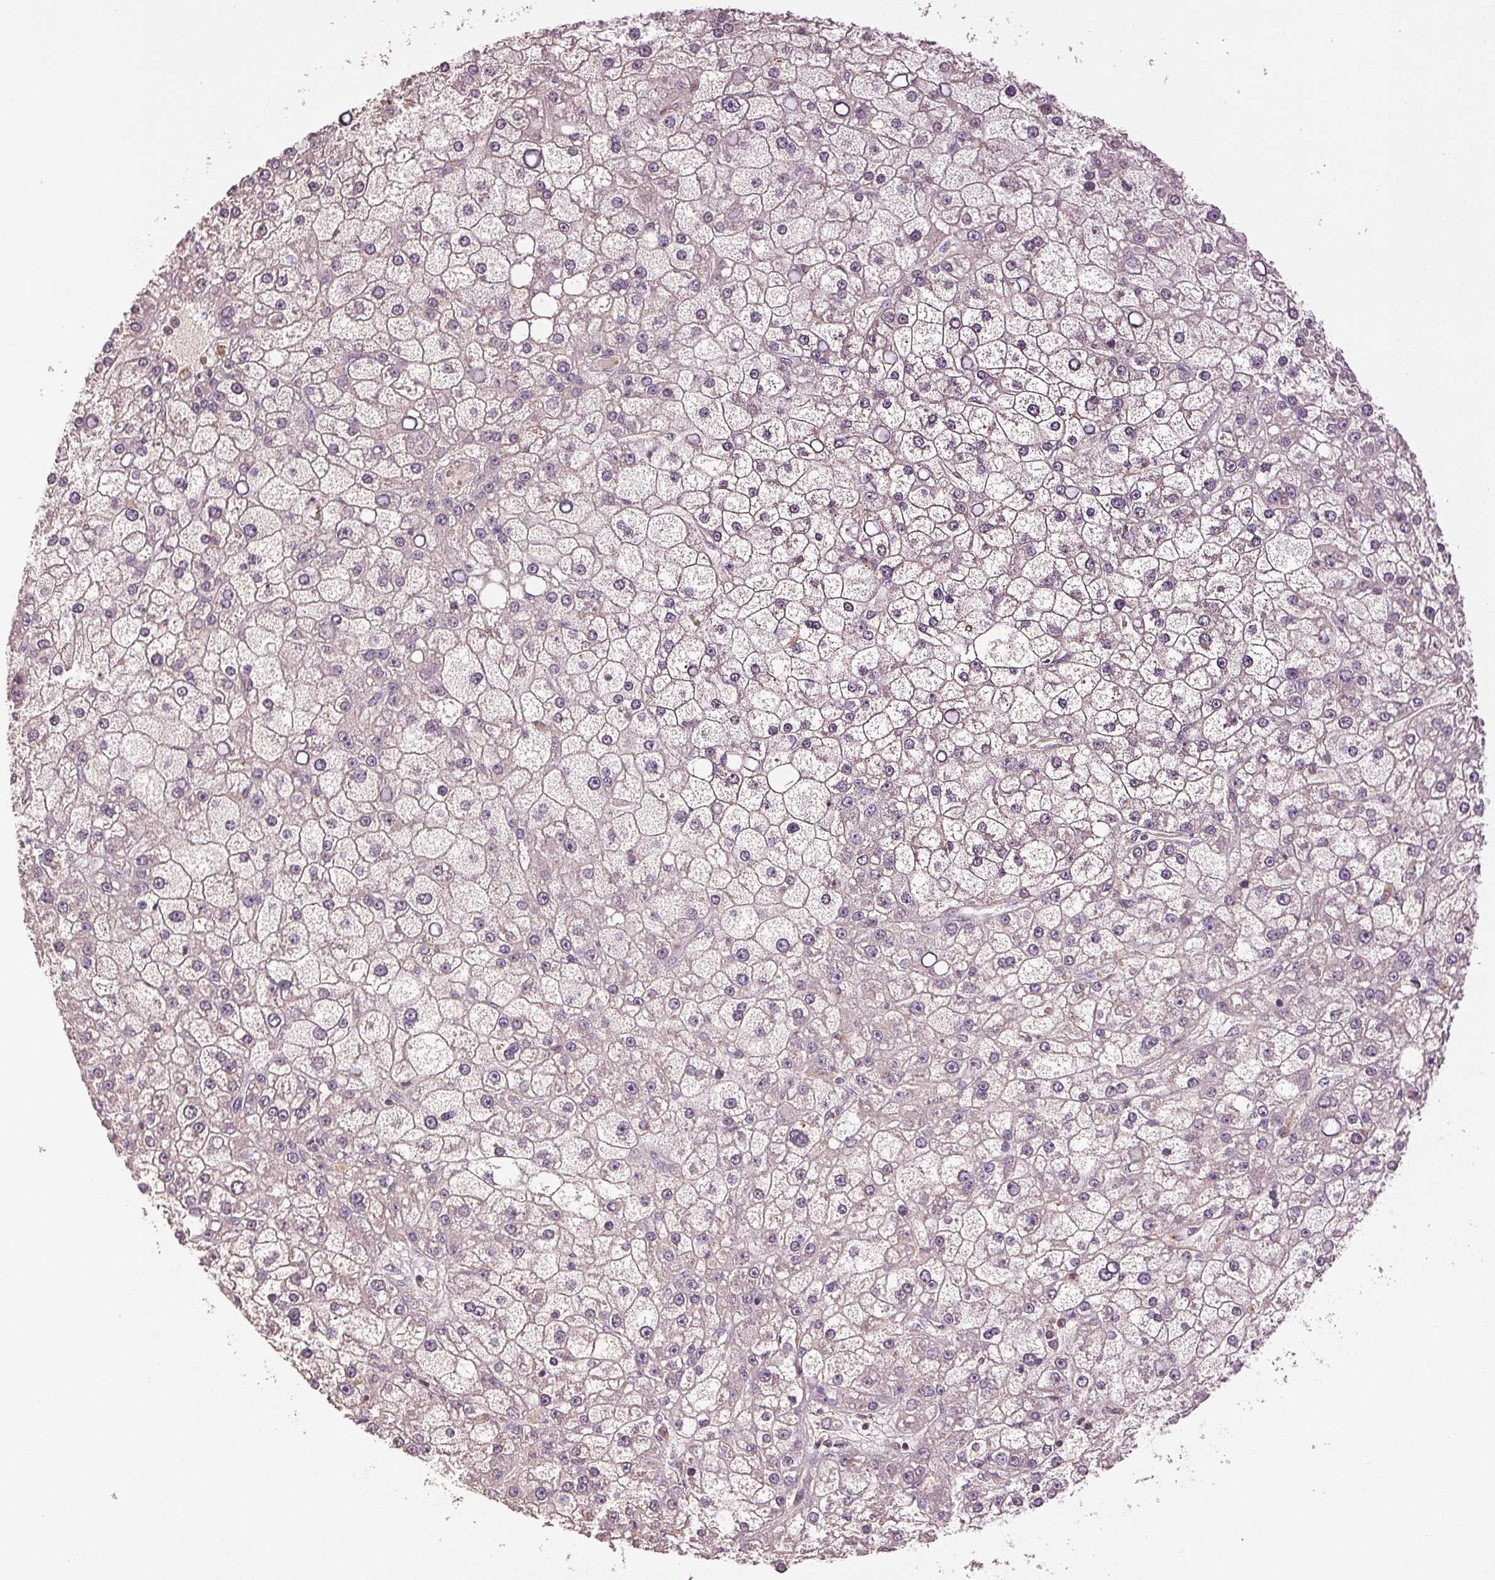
{"staining": {"intensity": "negative", "quantity": "none", "location": "none"}, "tissue": "liver cancer", "cell_type": "Tumor cells", "image_type": "cancer", "snomed": [{"axis": "morphology", "description": "Carcinoma, Hepatocellular, NOS"}, {"axis": "topography", "description": "Liver"}], "caption": "There is no significant staining in tumor cells of liver cancer (hepatocellular carcinoma). The staining was performed using DAB to visualize the protein expression in brown, while the nuclei were stained in blue with hematoxylin (Magnification: 20x).", "gene": "TMEM253", "patient": {"sex": "male", "age": 67}}